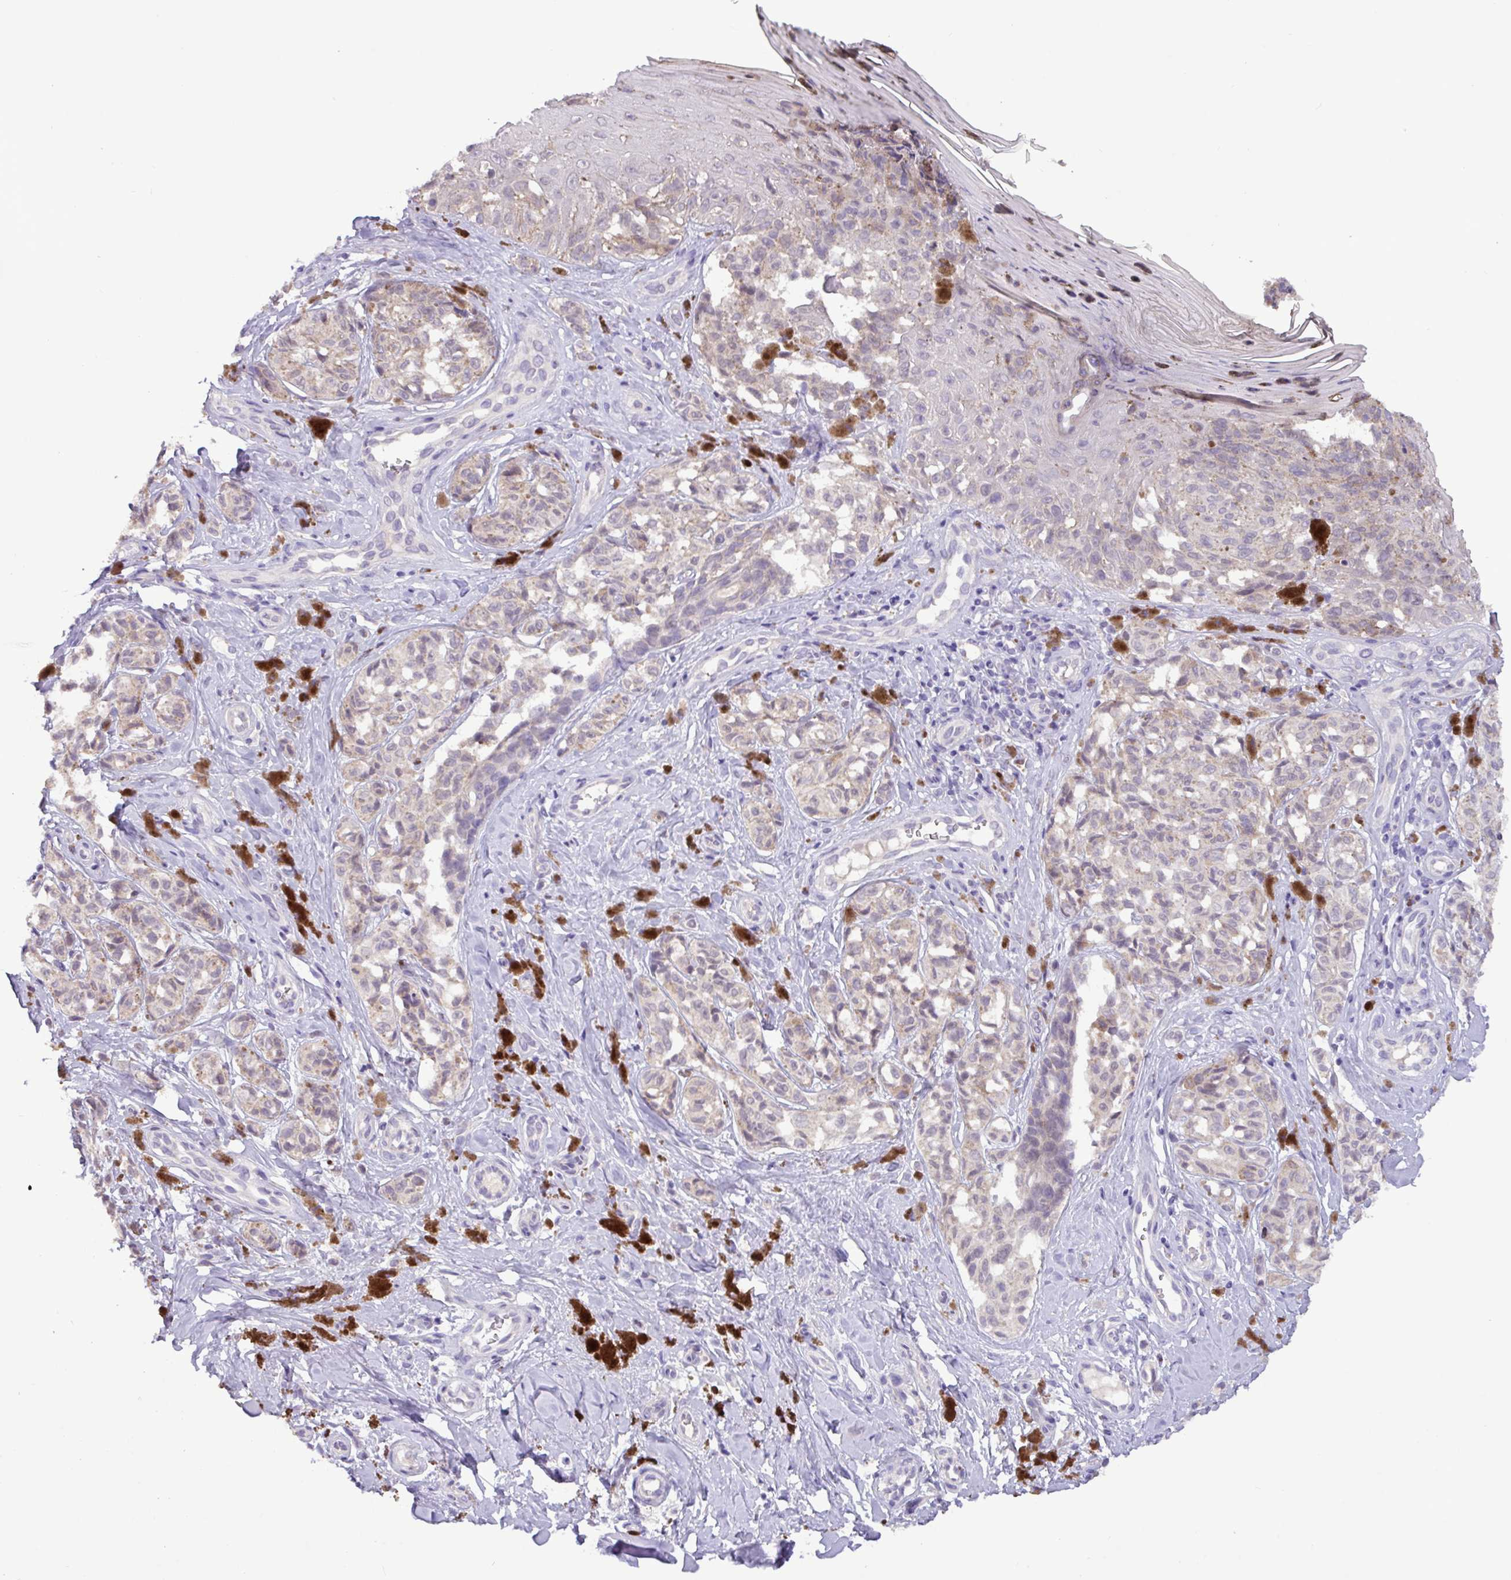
{"staining": {"intensity": "negative", "quantity": "none", "location": "none"}, "tissue": "melanoma", "cell_type": "Tumor cells", "image_type": "cancer", "snomed": [{"axis": "morphology", "description": "Malignant melanoma, NOS"}, {"axis": "topography", "description": "Skin"}], "caption": "The histopathology image demonstrates no staining of tumor cells in melanoma.", "gene": "PAX8", "patient": {"sex": "female", "age": 65}}